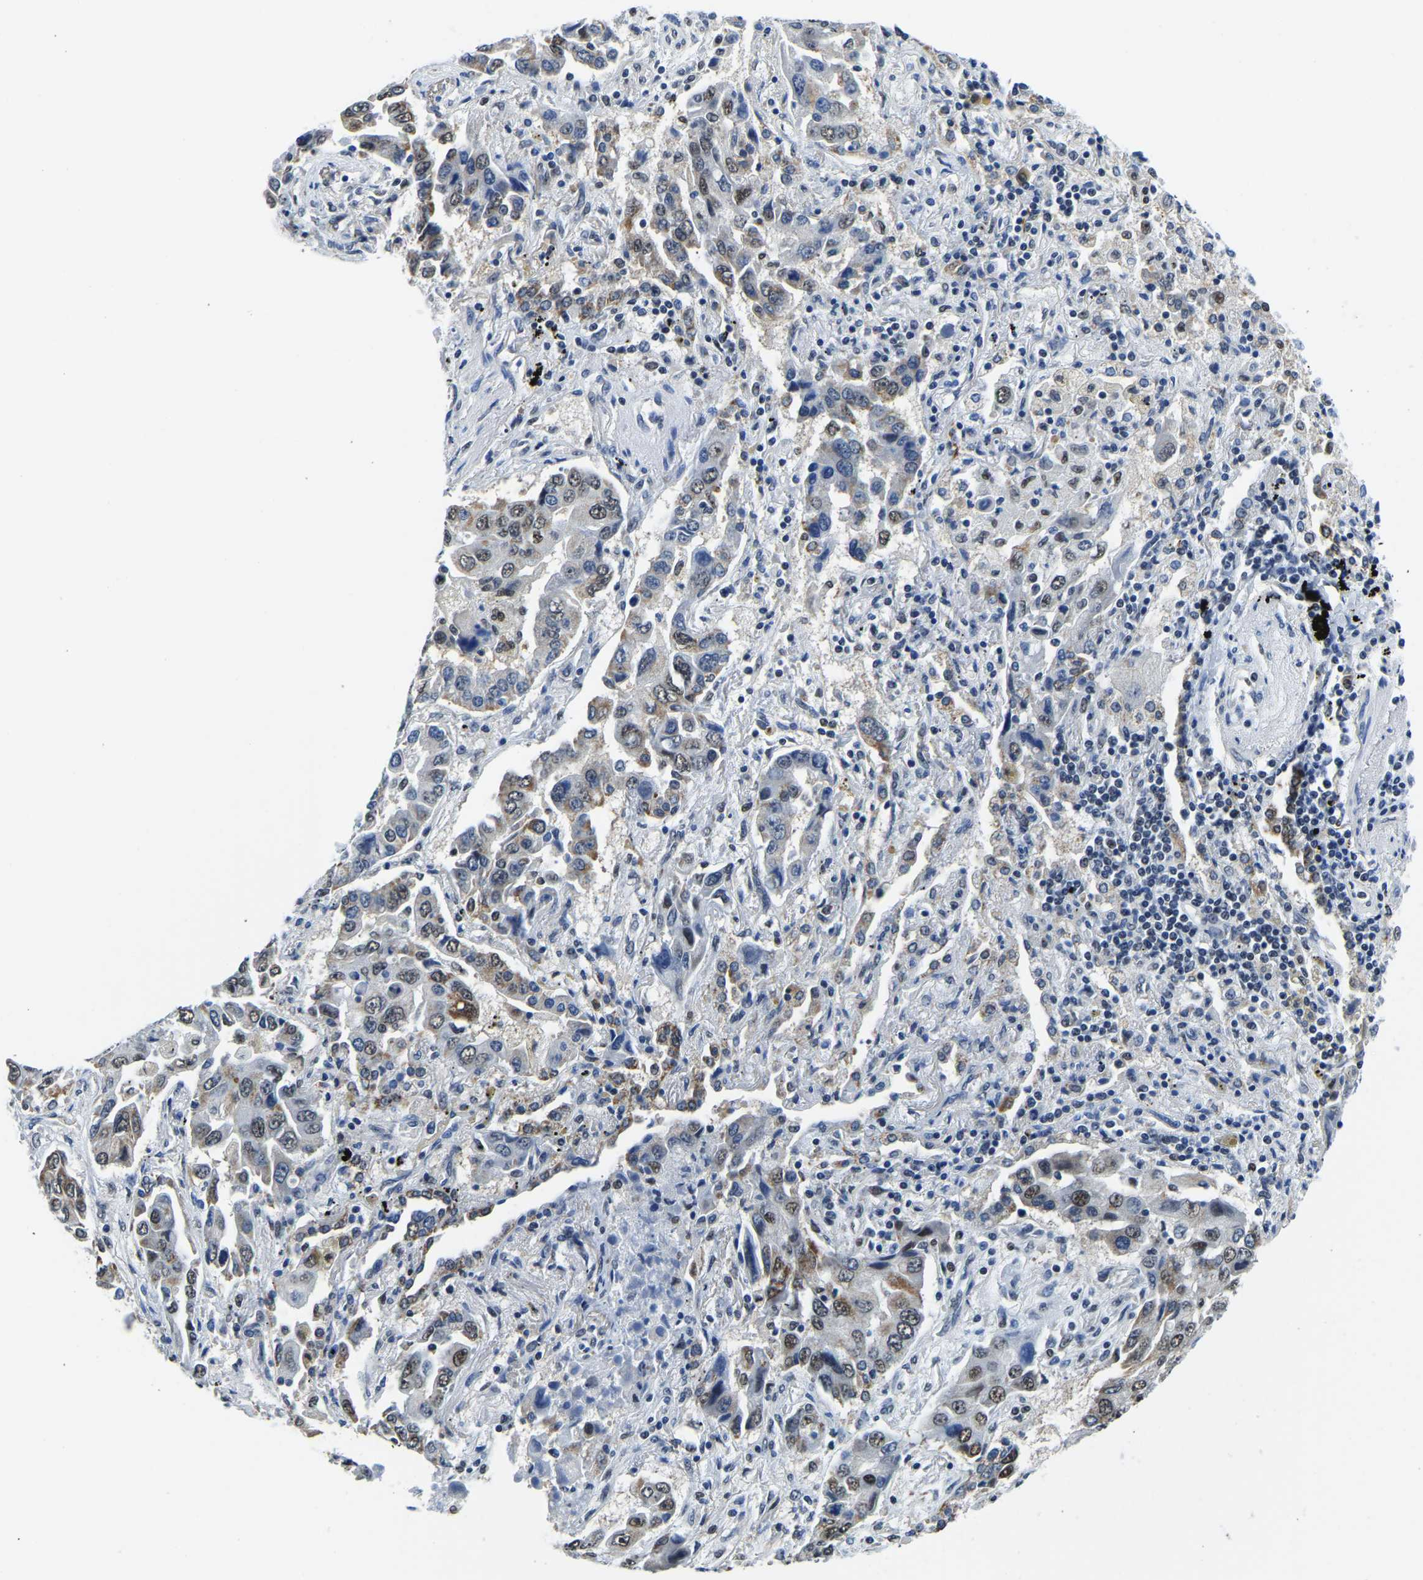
{"staining": {"intensity": "moderate", "quantity": ">75%", "location": "cytoplasmic/membranous,nuclear"}, "tissue": "lung cancer", "cell_type": "Tumor cells", "image_type": "cancer", "snomed": [{"axis": "morphology", "description": "Adenocarcinoma, NOS"}, {"axis": "topography", "description": "Lung"}], "caption": "DAB (3,3'-diaminobenzidine) immunohistochemical staining of human lung cancer demonstrates moderate cytoplasmic/membranous and nuclear protein staining in approximately >75% of tumor cells. (DAB IHC, brown staining for protein, blue staining for nuclei).", "gene": "BNIP3L", "patient": {"sex": "female", "age": 65}}